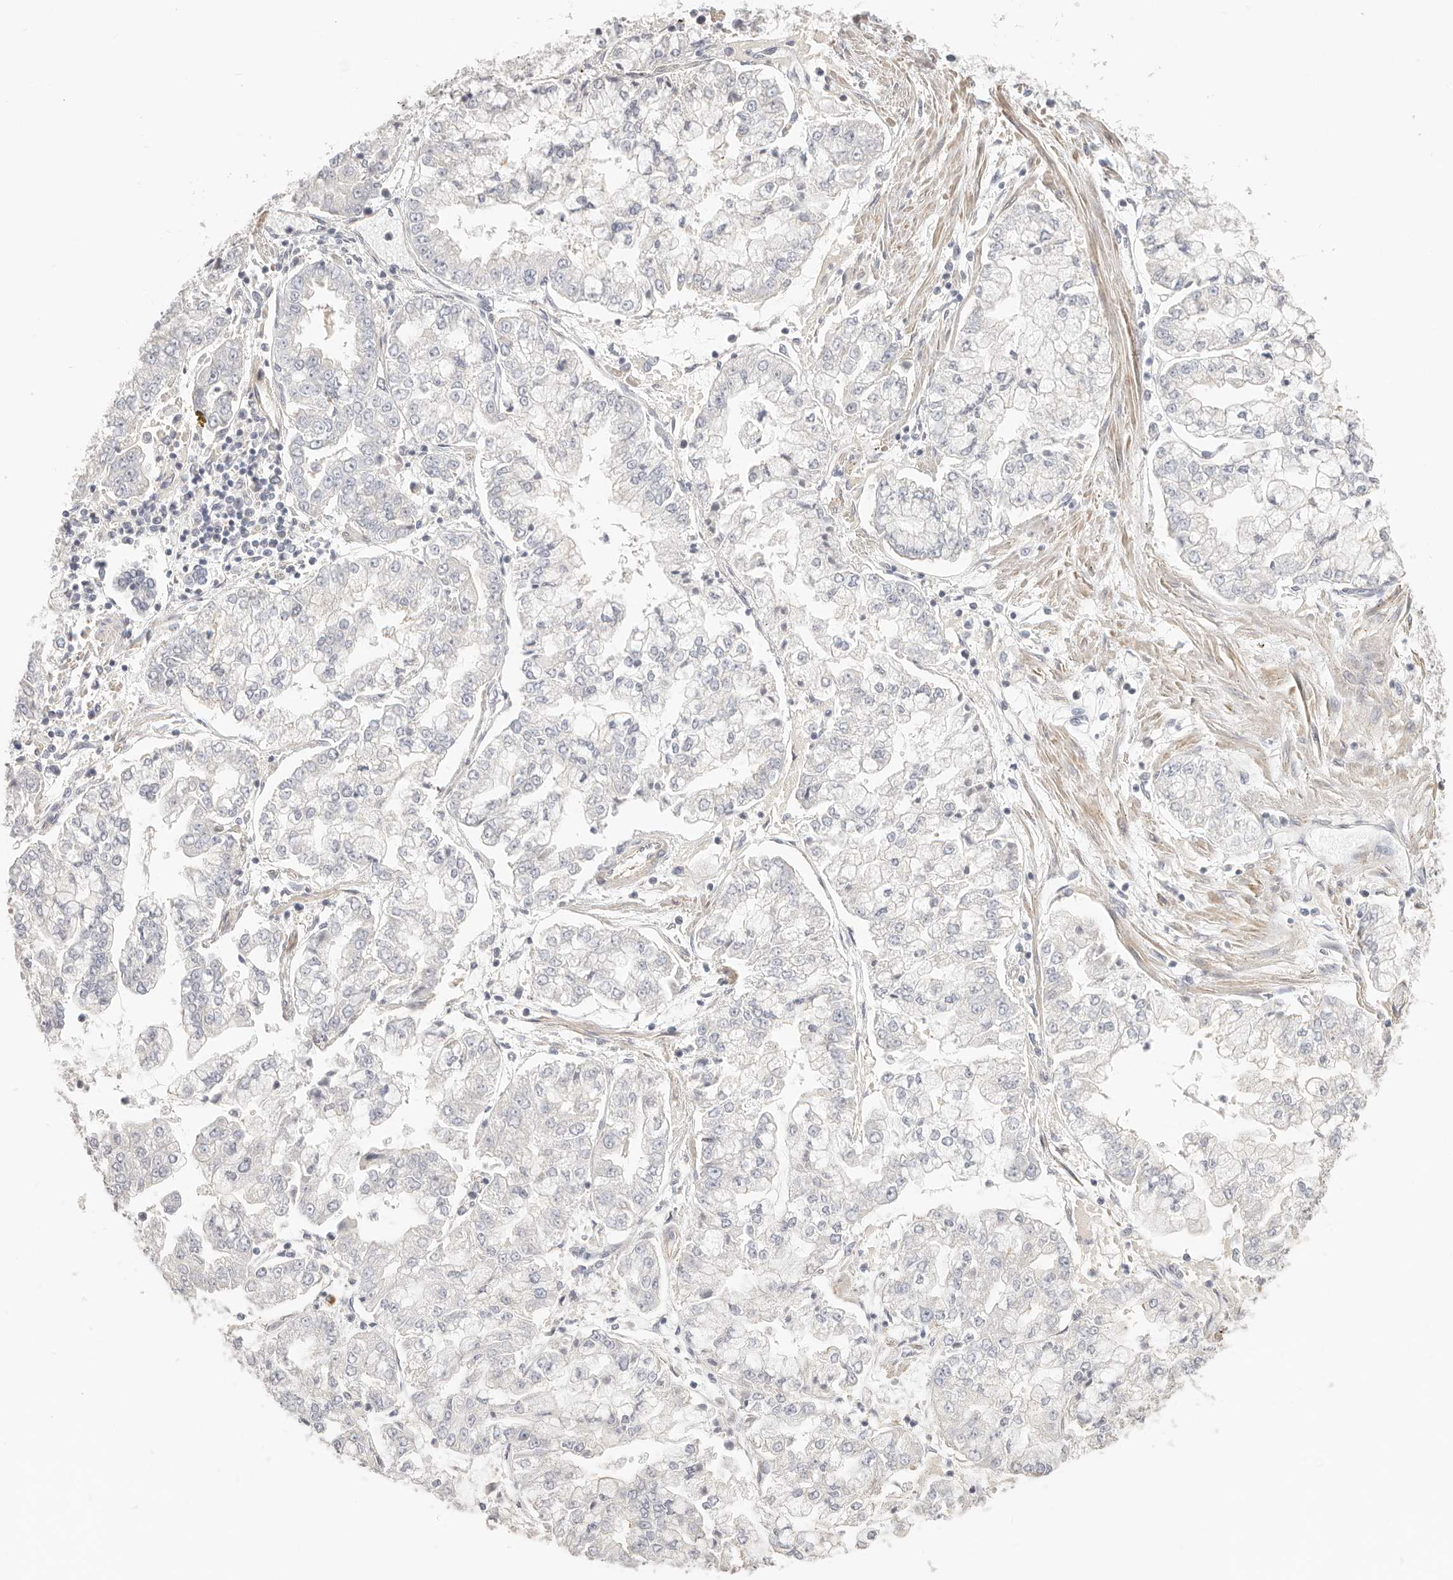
{"staining": {"intensity": "negative", "quantity": "none", "location": "none"}, "tissue": "stomach cancer", "cell_type": "Tumor cells", "image_type": "cancer", "snomed": [{"axis": "morphology", "description": "Adenocarcinoma, NOS"}, {"axis": "topography", "description": "Stomach"}], "caption": "Photomicrograph shows no protein positivity in tumor cells of stomach adenocarcinoma tissue.", "gene": "DTNBP1", "patient": {"sex": "male", "age": 76}}